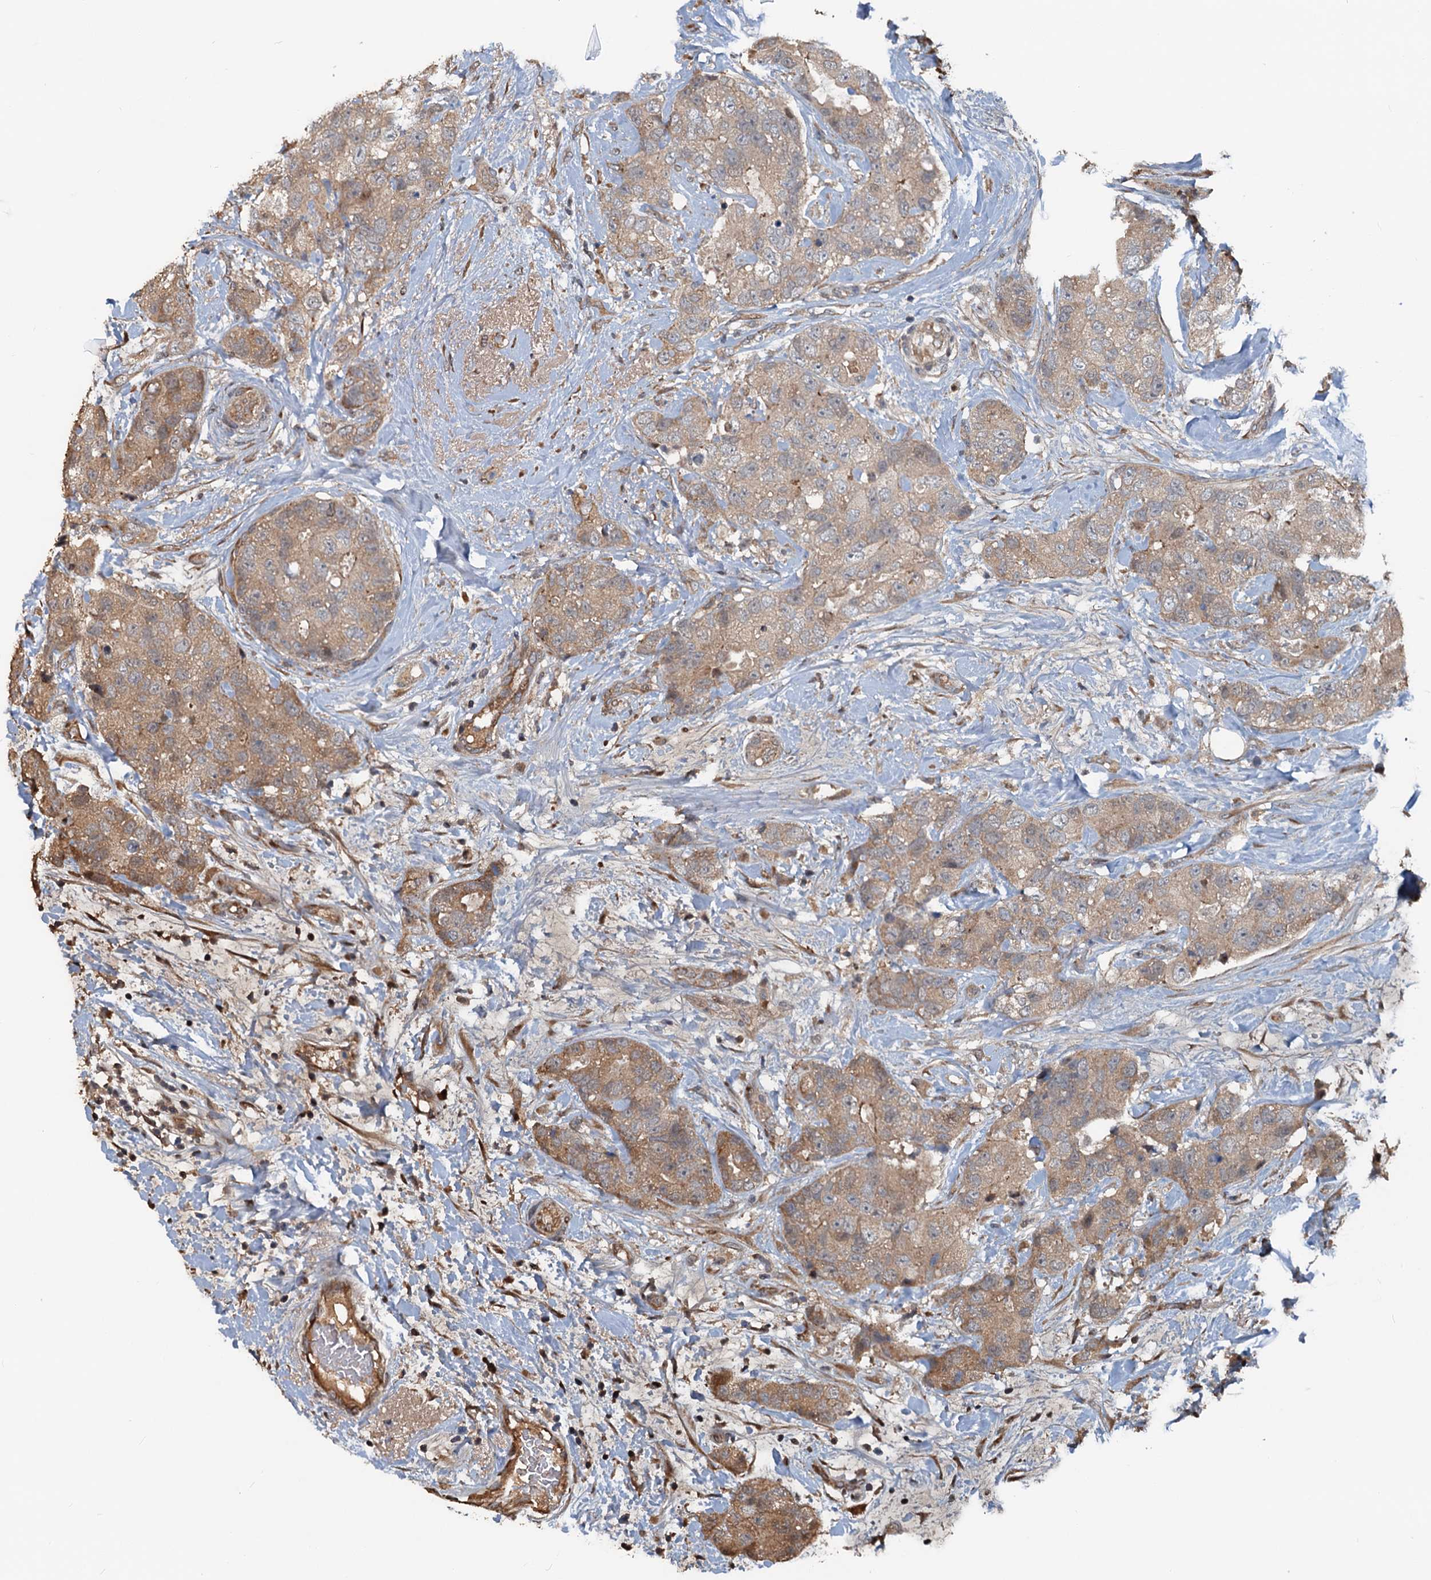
{"staining": {"intensity": "moderate", "quantity": ">75%", "location": "cytoplasmic/membranous"}, "tissue": "breast cancer", "cell_type": "Tumor cells", "image_type": "cancer", "snomed": [{"axis": "morphology", "description": "Duct carcinoma"}, {"axis": "topography", "description": "Breast"}], "caption": "High-magnification brightfield microscopy of breast cancer (invasive ductal carcinoma) stained with DAB (brown) and counterstained with hematoxylin (blue). tumor cells exhibit moderate cytoplasmic/membranous positivity is seen in approximately>75% of cells.", "gene": "TEDC1", "patient": {"sex": "female", "age": 62}}